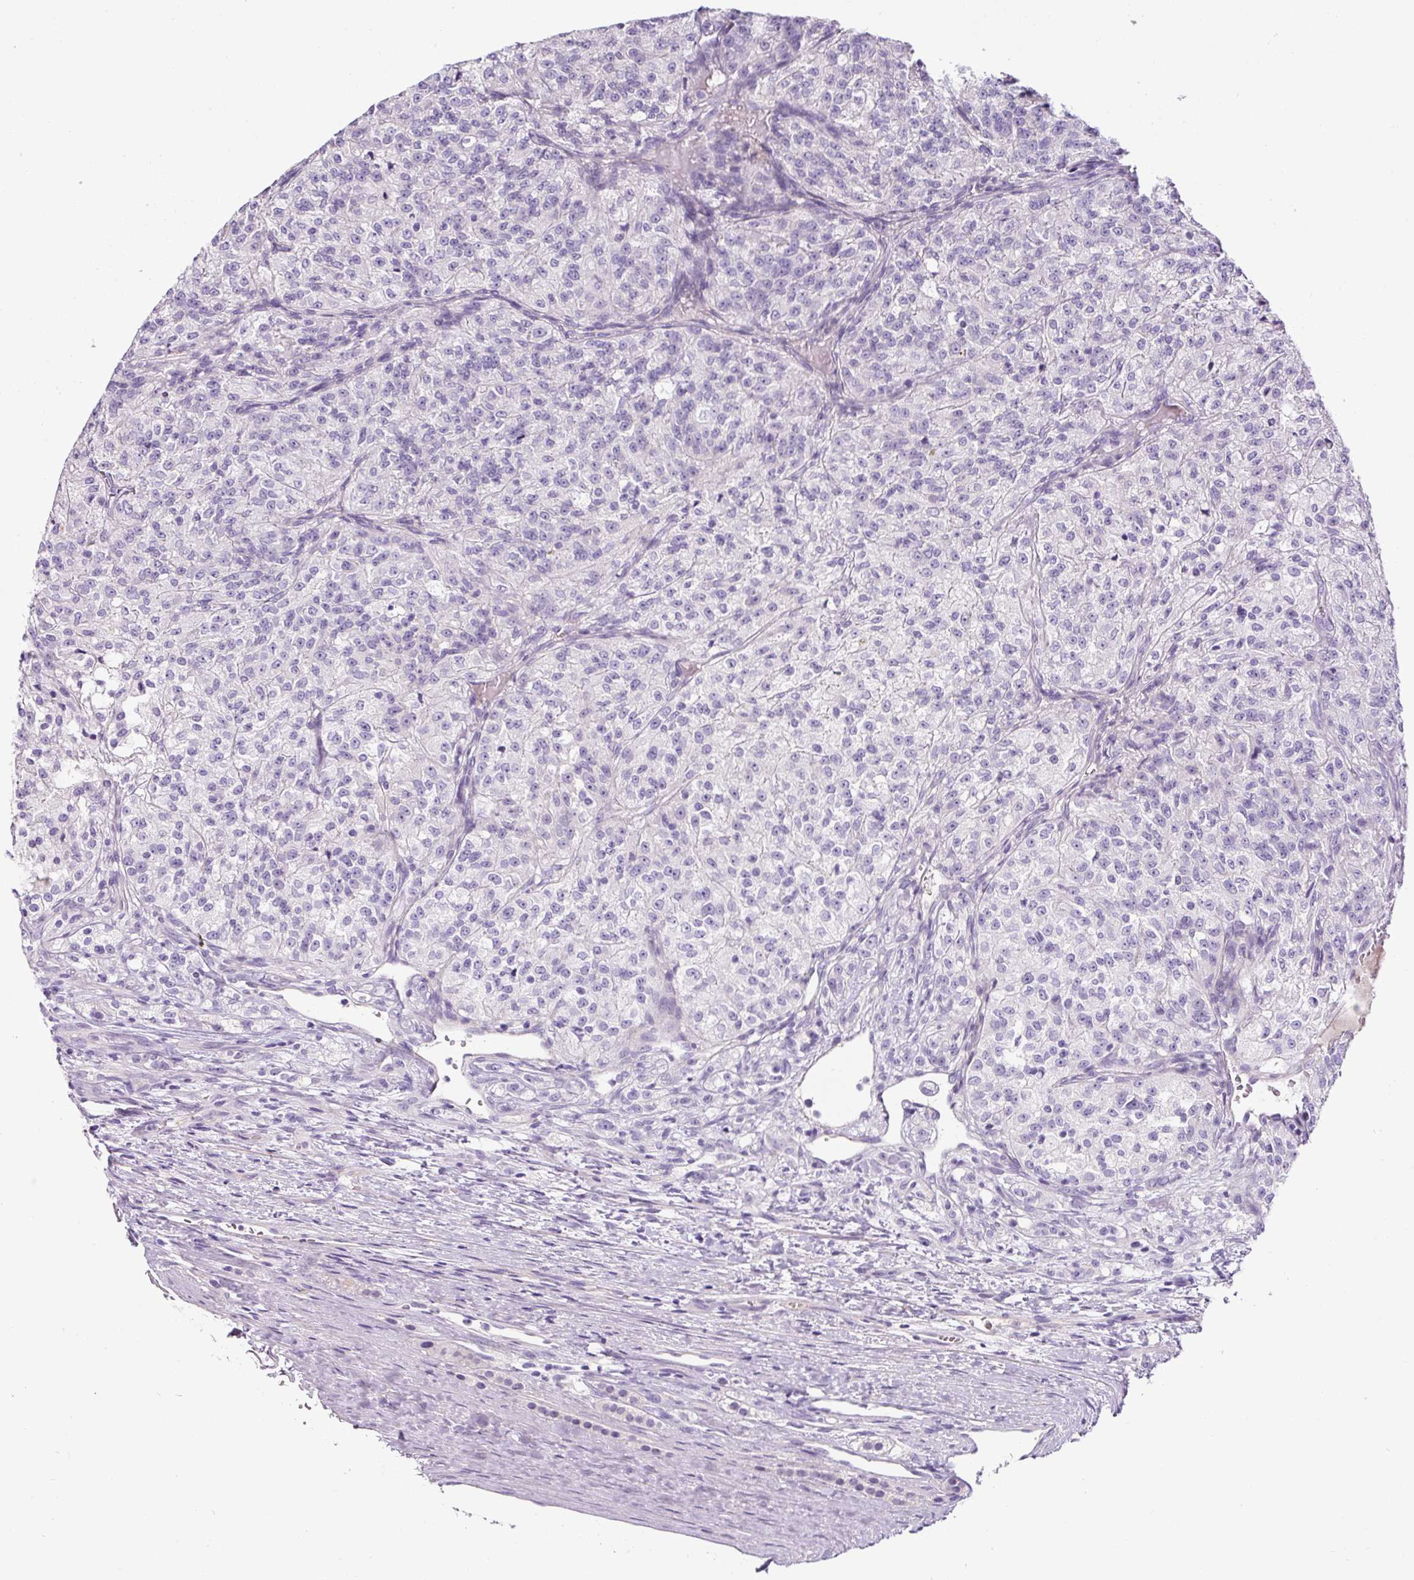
{"staining": {"intensity": "negative", "quantity": "none", "location": "none"}, "tissue": "renal cancer", "cell_type": "Tumor cells", "image_type": "cancer", "snomed": [{"axis": "morphology", "description": "Adenocarcinoma, NOS"}, {"axis": "topography", "description": "Kidney"}], "caption": "Human renal cancer (adenocarcinoma) stained for a protein using IHC exhibits no positivity in tumor cells.", "gene": "OR14A2", "patient": {"sex": "female", "age": 63}}